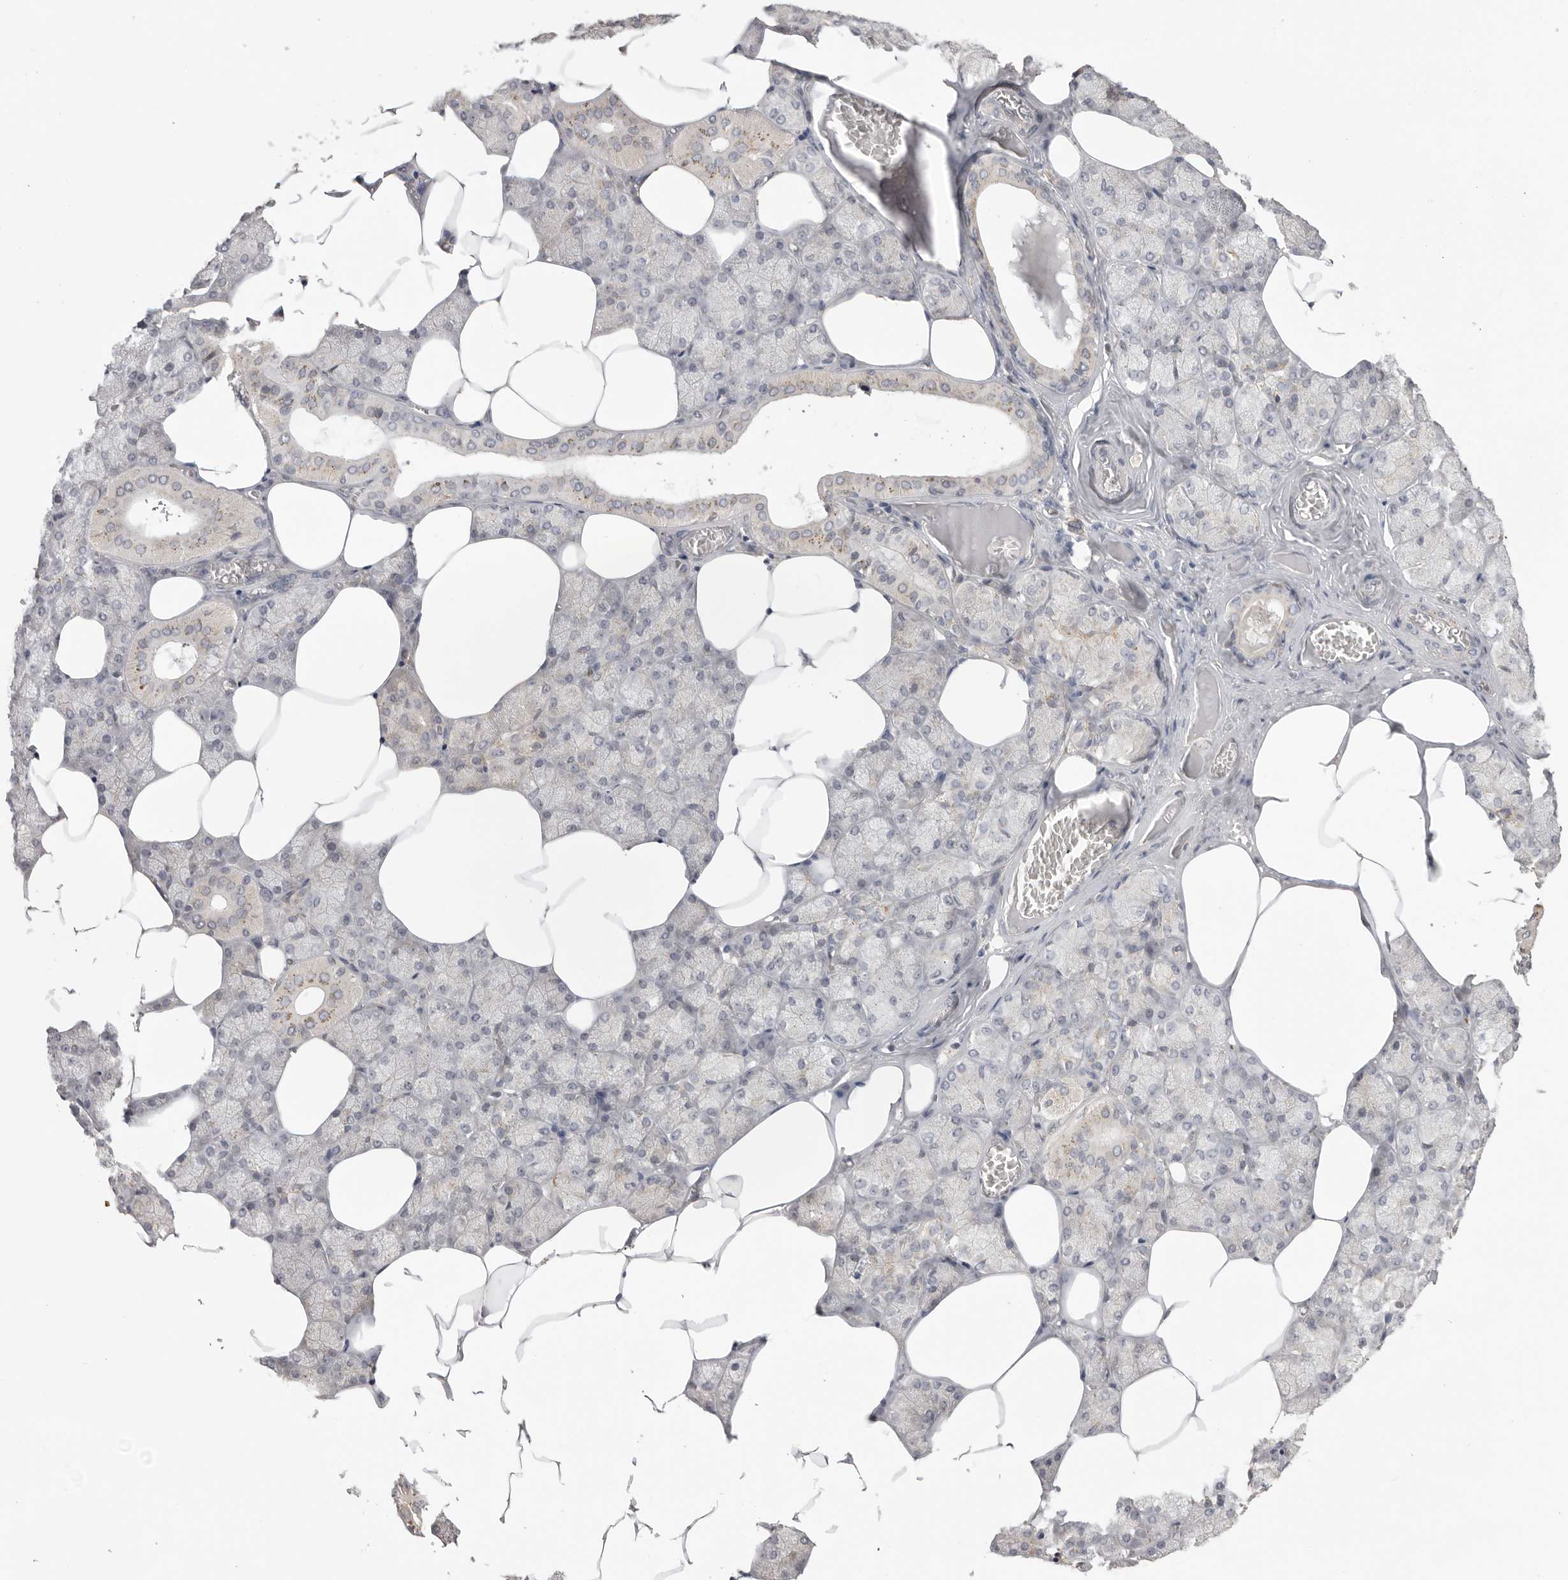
{"staining": {"intensity": "weak", "quantity": "<25%", "location": "cytoplasmic/membranous"}, "tissue": "salivary gland", "cell_type": "Glandular cells", "image_type": "normal", "snomed": [{"axis": "morphology", "description": "Normal tissue, NOS"}, {"axis": "topography", "description": "Salivary gland"}], "caption": "This is an immunohistochemistry micrograph of unremarkable human salivary gland. There is no positivity in glandular cells.", "gene": "TLR3", "patient": {"sex": "male", "age": 62}}